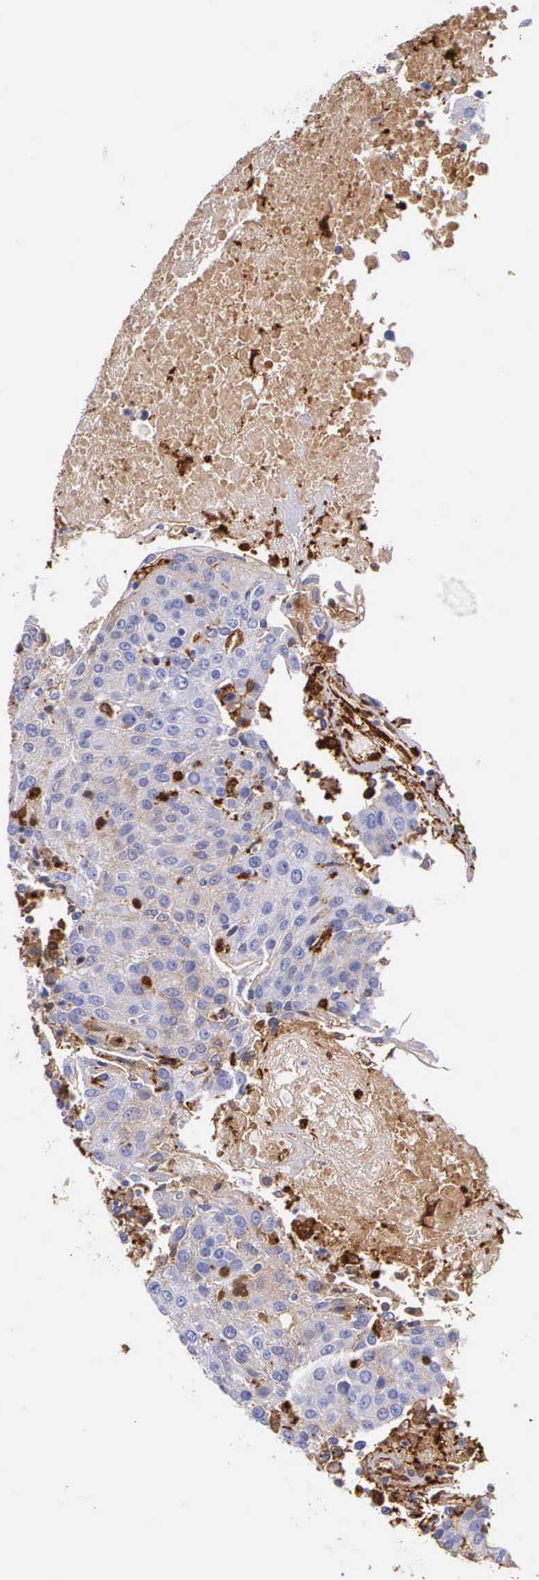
{"staining": {"intensity": "negative", "quantity": "none", "location": "none"}, "tissue": "urothelial cancer", "cell_type": "Tumor cells", "image_type": "cancer", "snomed": [{"axis": "morphology", "description": "Urothelial carcinoma, High grade"}, {"axis": "topography", "description": "Urinary bladder"}], "caption": "This is a image of immunohistochemistry staining of urothelial cancer, which shows no staining in tumor cells.", "gene": "LGALS1", "patient": {"sex": "female", "age": 85}}